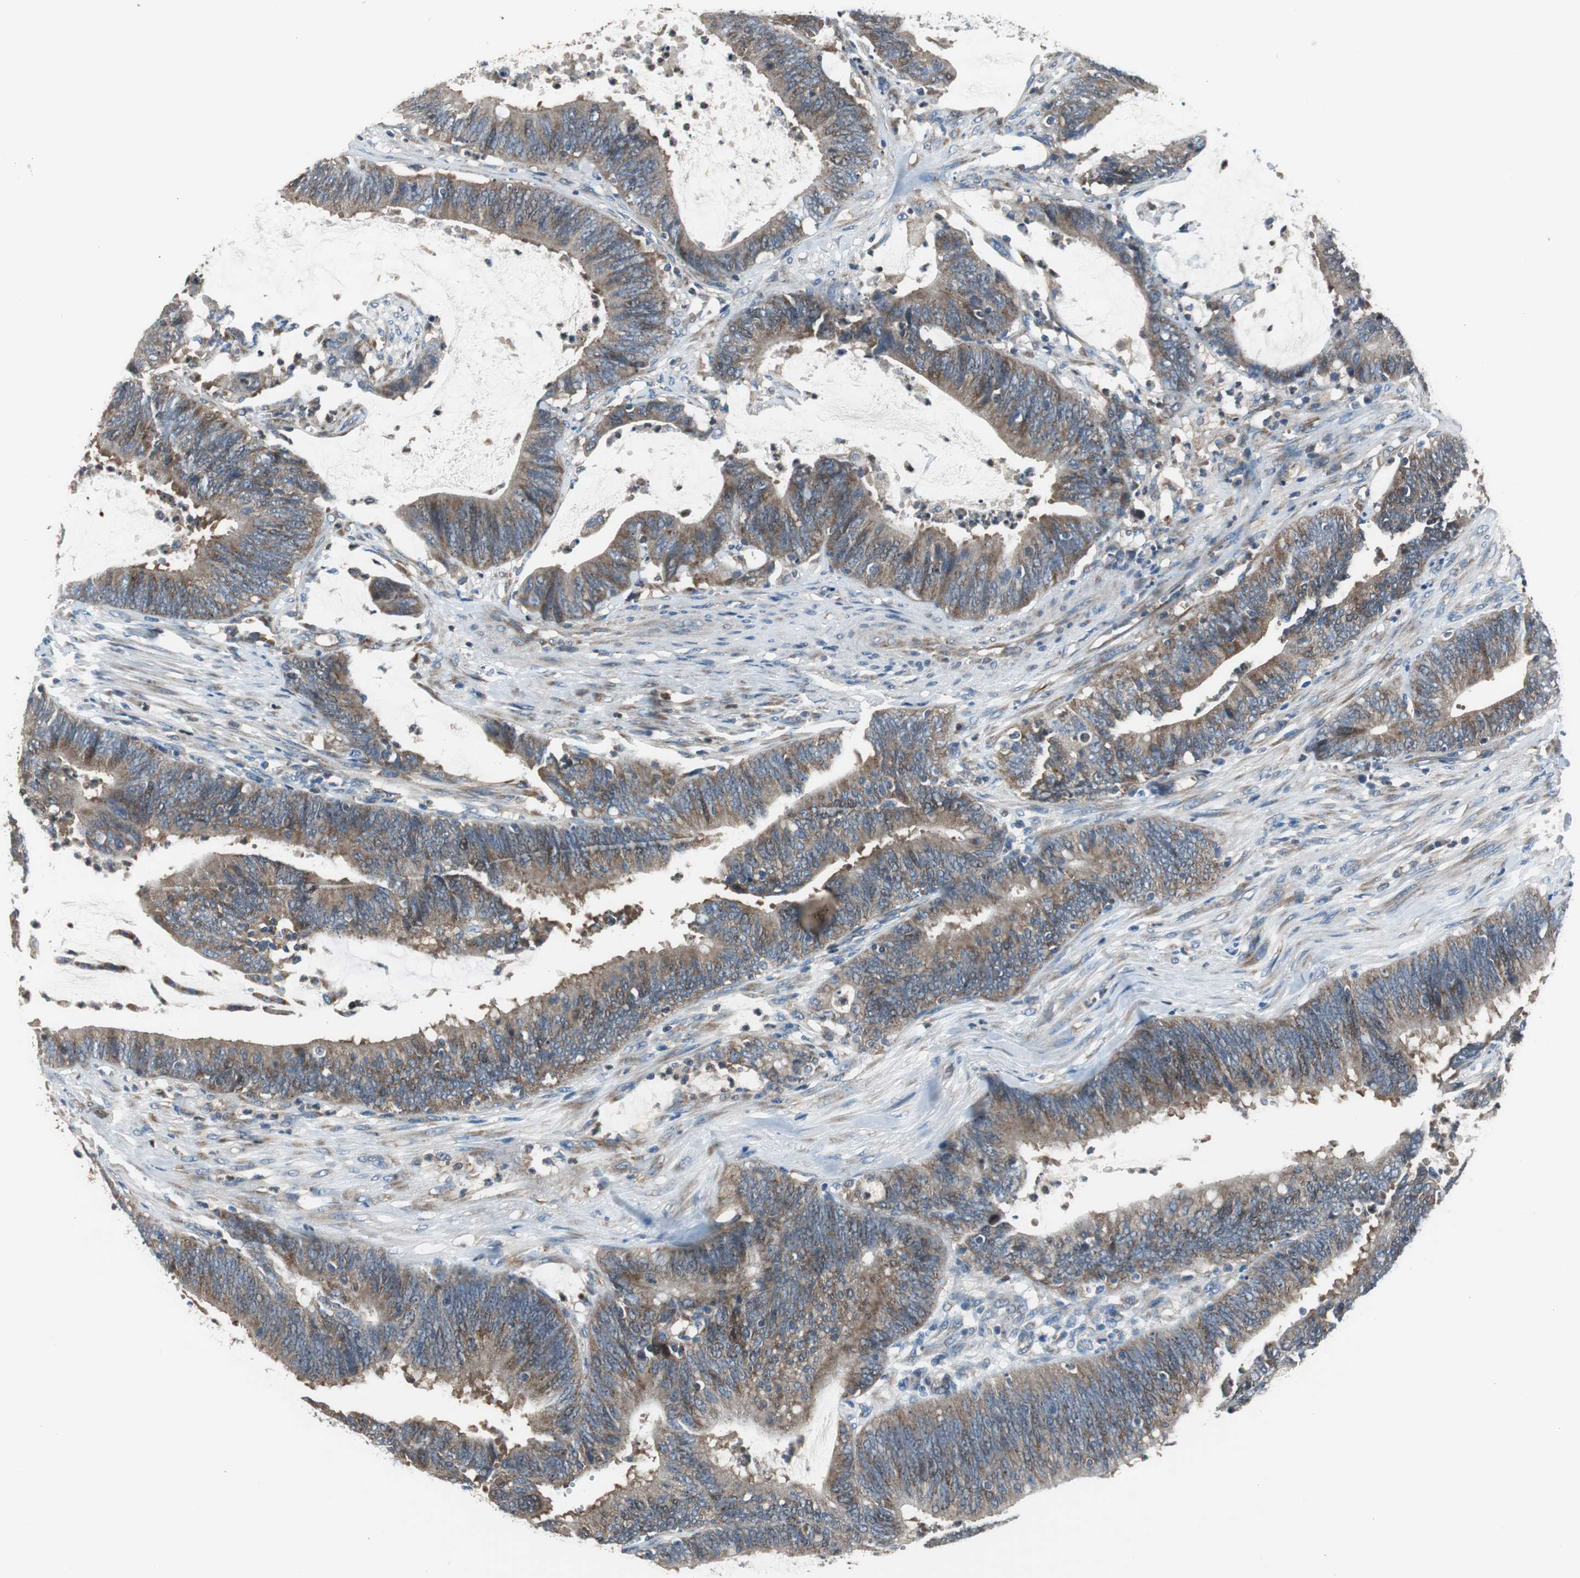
{"staining": {"intensity": "moderate", "quantity": ">75%", "location": "cytoplasmic/membranous"}, "tissue": "colorectal cancer", "cell_type": "Tumor cells", "image_type": "cancer", "snomed": [{"axis": "morphology", "description": "Adenocarcinoma, NOS"}, {"axis": "topography", "description": "Rectum"}], "caption": "Tumor cells show medium levels of moderate cytoplasmic/membranous positivity in about >75% of cells in human colorectal cancer (adenocarcinoma). The protein of interest is shown in brown color, while the nuclei are stained blue.", "gene": "PI4KB", "patient": {"sex": "female", "age": 66}}